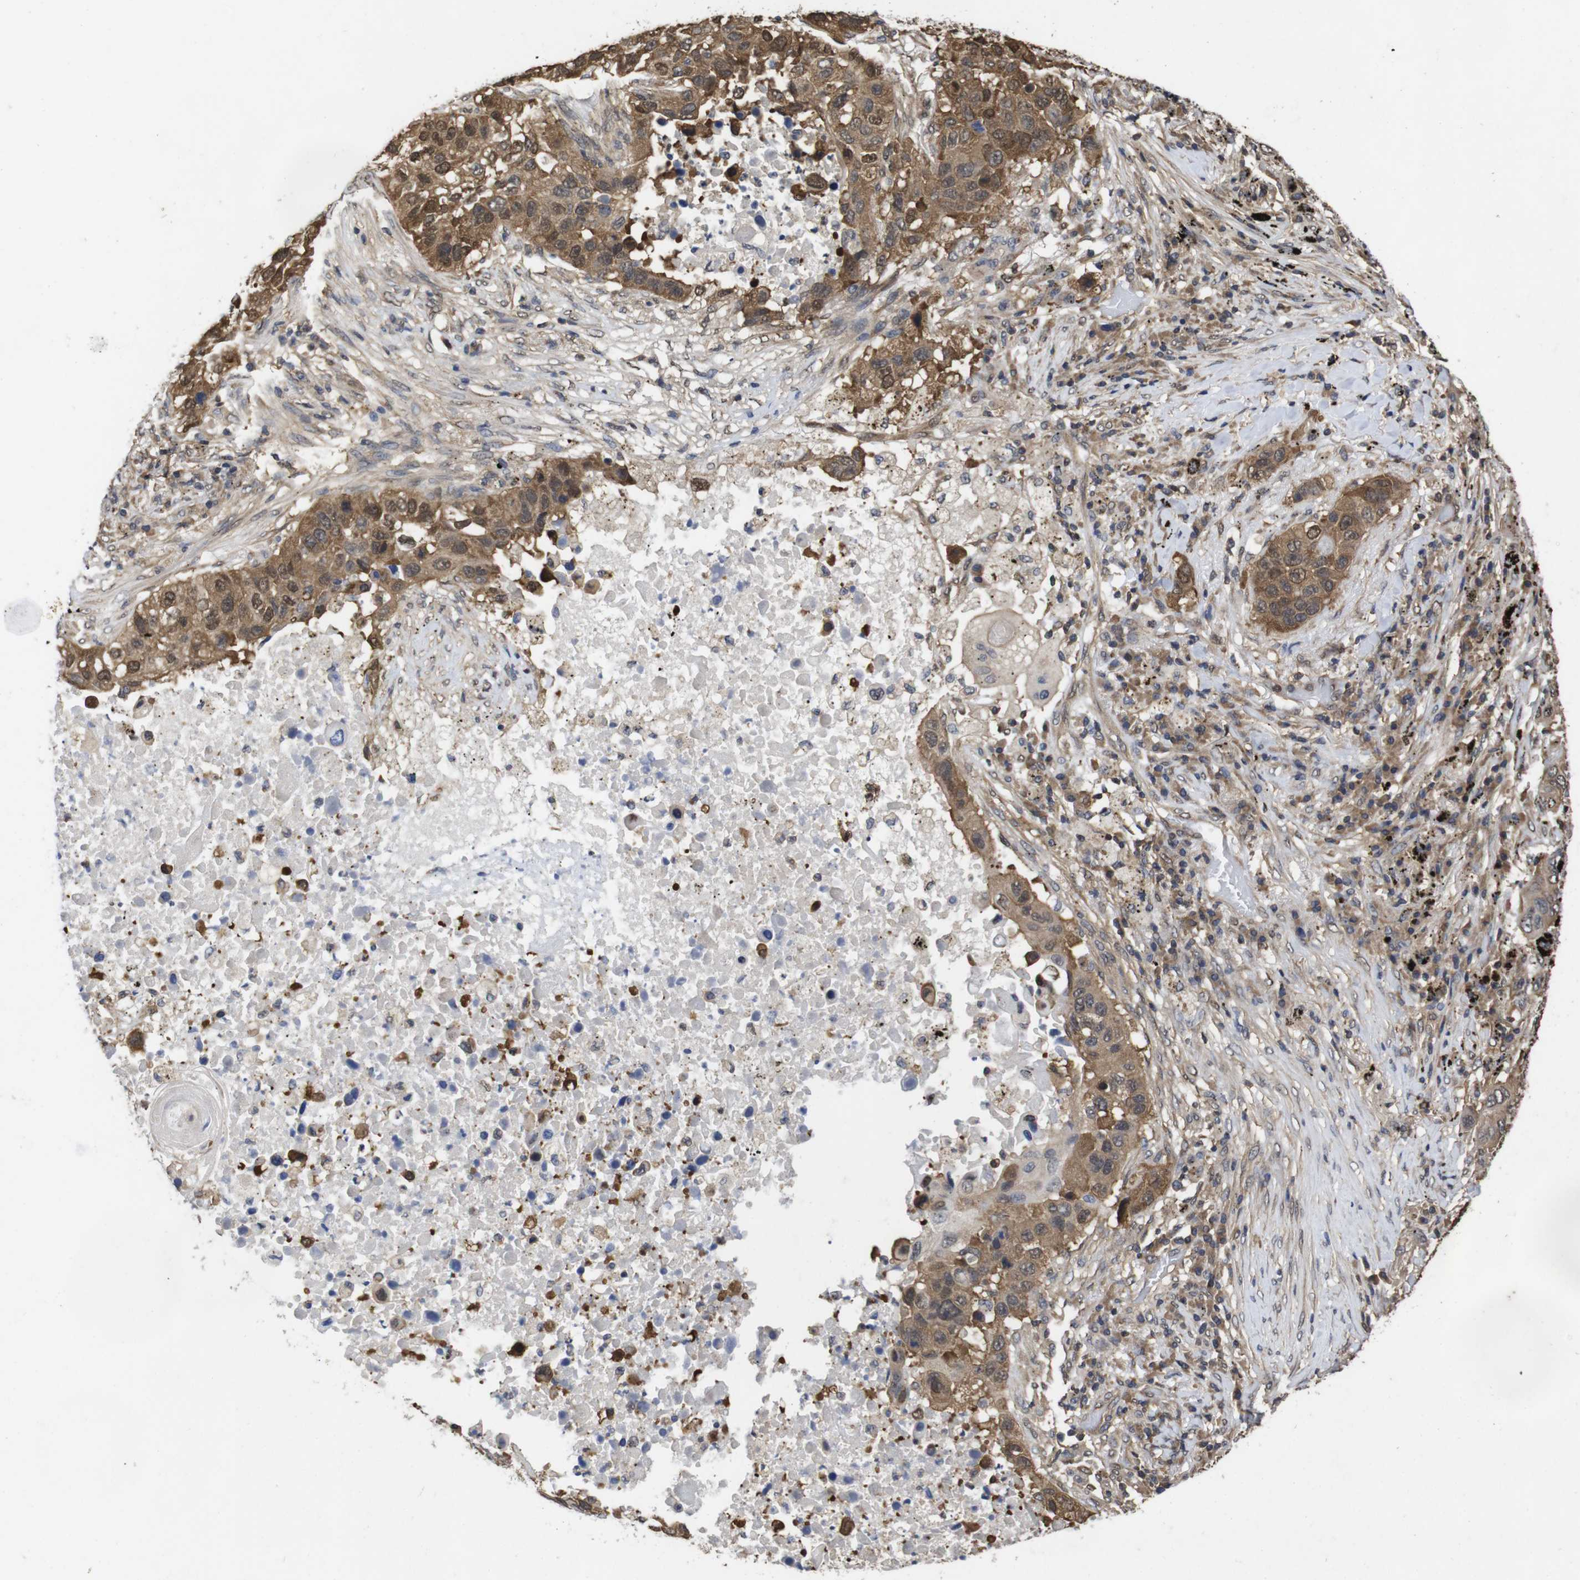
{"staining": {"intensity": "moderate", "quantity": ">75%", "location": "cytoplasmic/membranous,nuclear"}, "tissue": "lung cancer", "cell_type": "Tumor cells", "image_type": "cancer", "snomed": [{"axis": "morphology", "description": "Squamous cell carcinoma, NOS"}, {"axis": "topography", "description": "Lung"}], "caption": "Protein analysis of lung cancer (squamous cell carcinoma) tissue demonstrates moderate cytoplasmic/membranous and nuclear expression in approximately >75% of tumor cells. The protein is shown in brown color, while the nuclei are stained blue.", "gene": "SUMO3", "patient": {"sex": "male", "age": 57}}